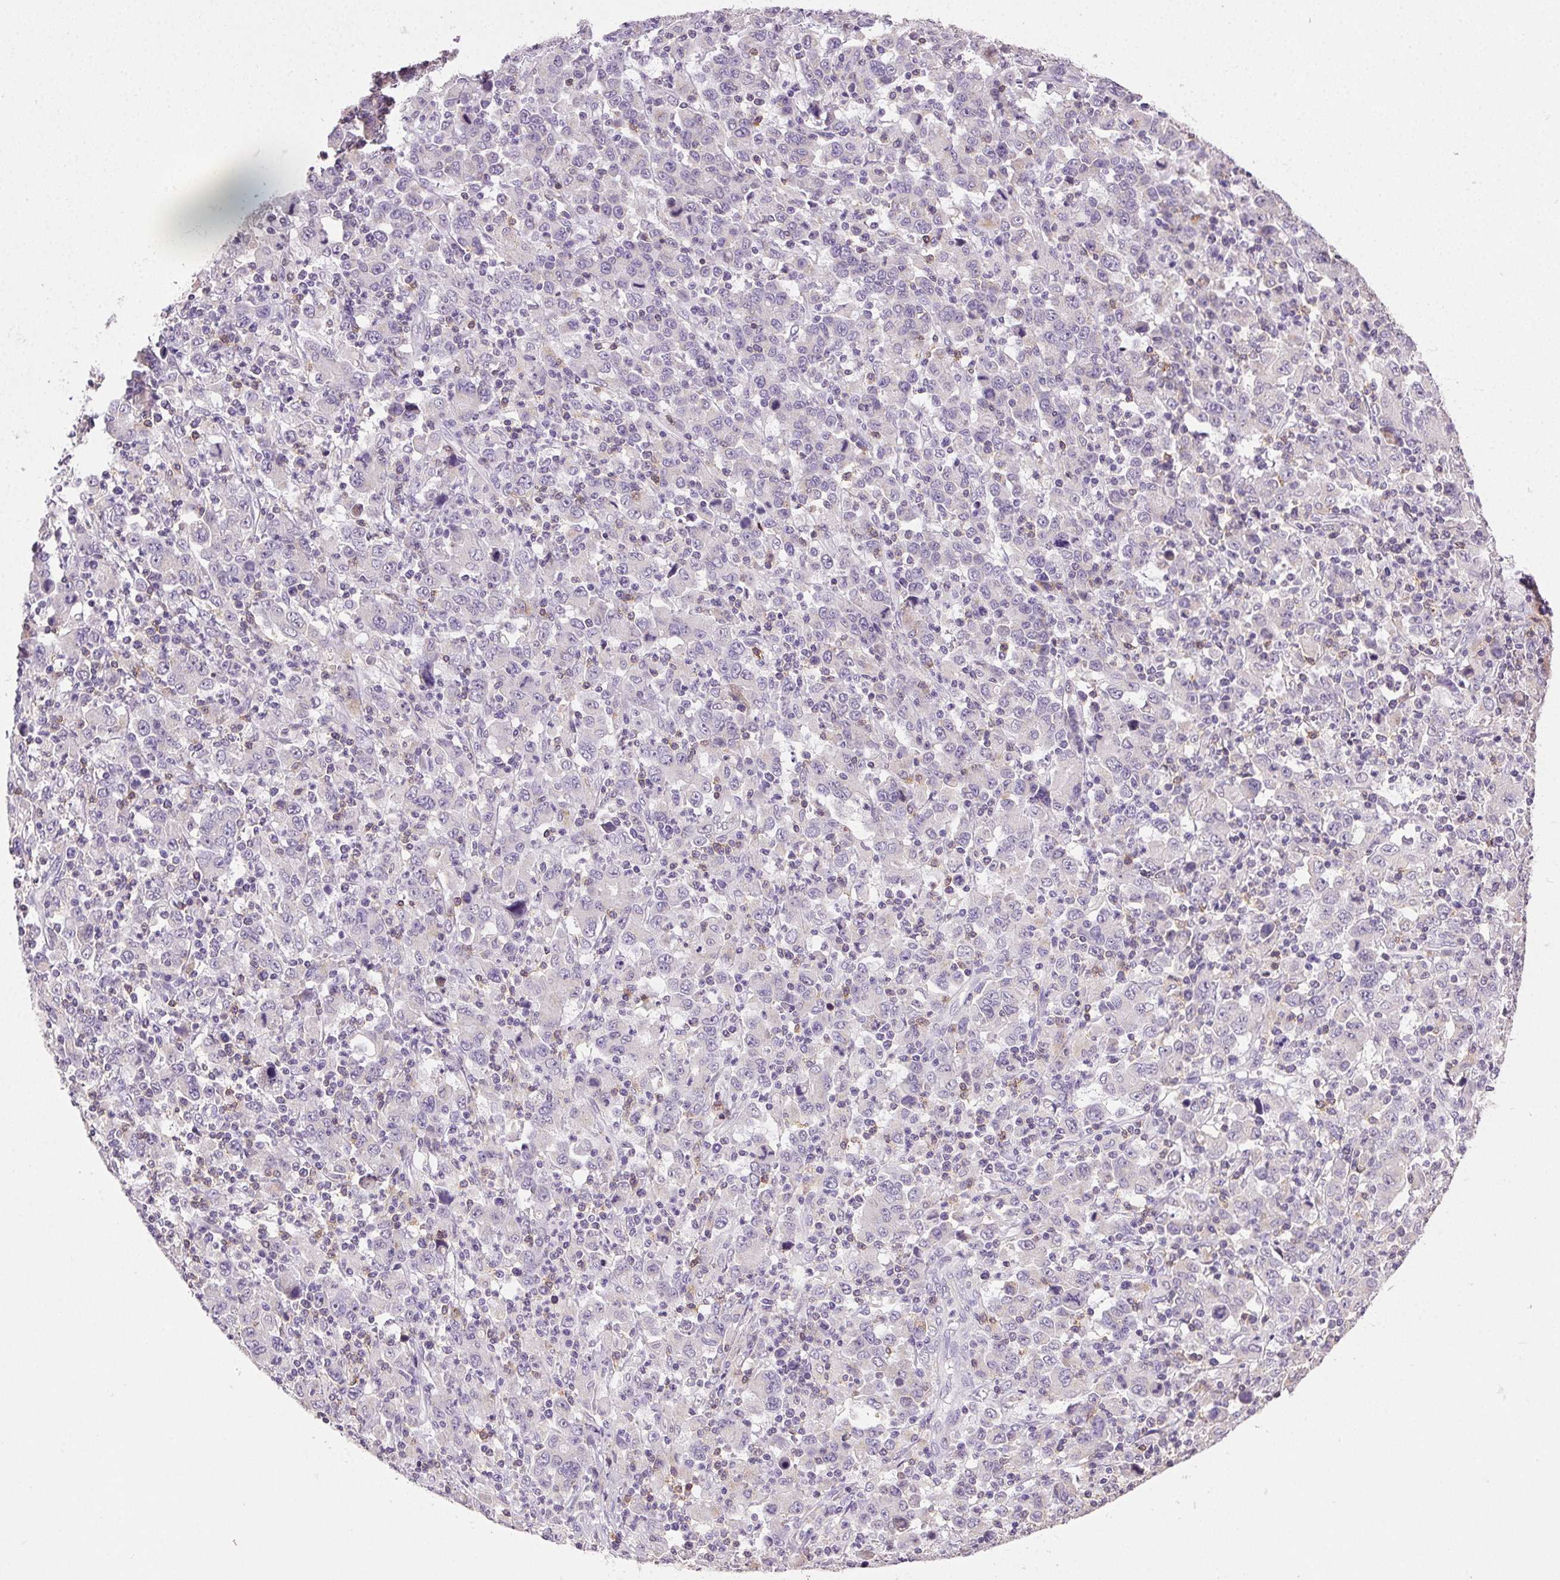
{"staining": {"intensity": "negative", "quantity": "none", "location": "none"}, "tissue": "stomach cancer", "cell_type": "Tumor cells", "image_type": "cancer", "snomed": [{"axis": "morphology", "description": "Adenocarcinoma, NOS"}, {"axis": "topography", "description": "Stomach, upper"}], "caption": "High power microscopy histopathology image of an immunohistochemistry (IHC) histopathology image of adenocarcinoma (stomach), revealing no significant staining in tumor cells.", "gene": "AKAP5", "patient": {"sex": "male", "age": 69}}